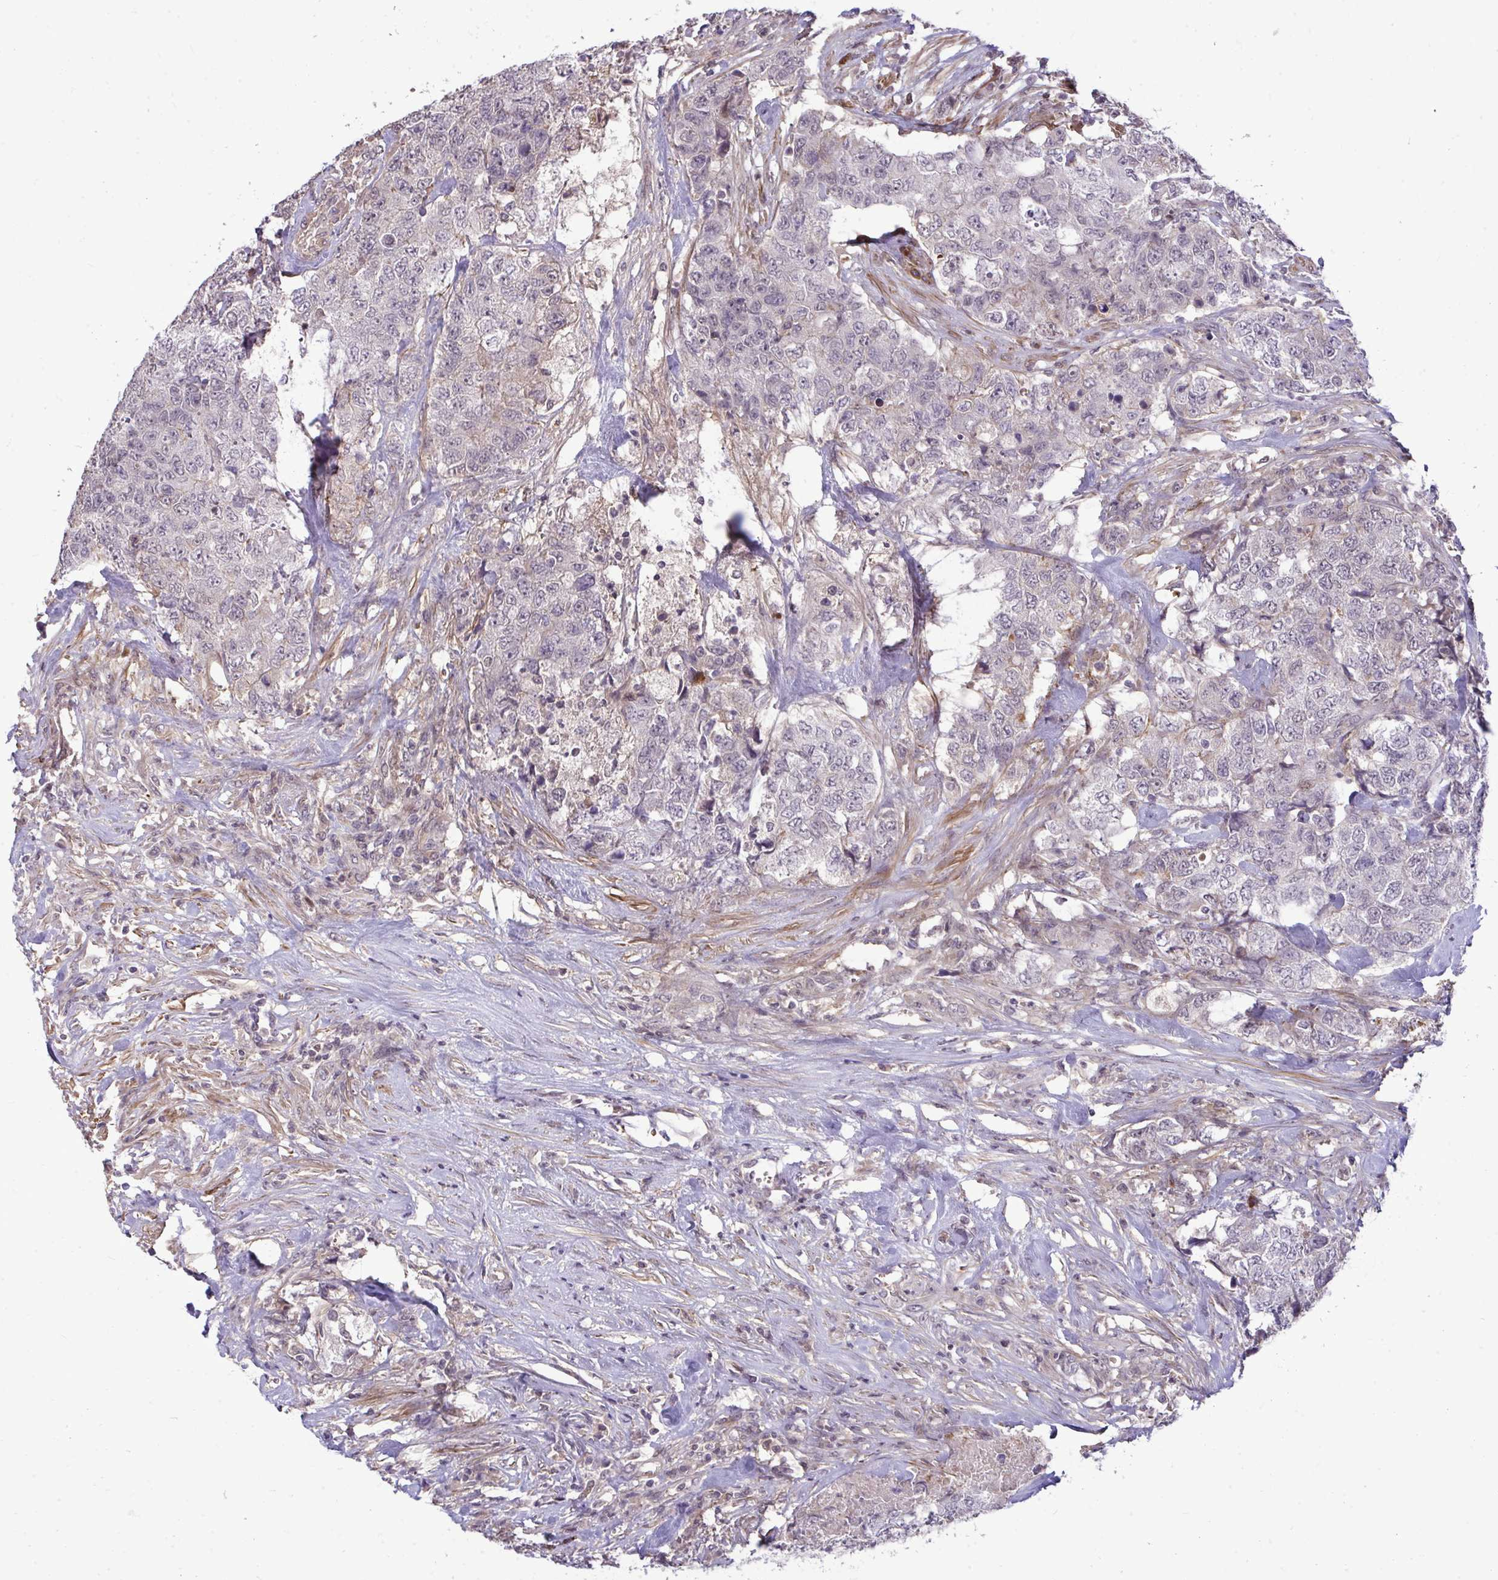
{"staining": {"intensity": "negative", "quantity": "none", "location": "none"}, "tissue": "urothelial cancer", "cell_type": "Tumor cells", "image_type": "cancer", "snomed": [{"axis": "morphology", "description": "Urothelial carcinoma, High grade"}, {"axis": "topography", "description": "Urinary bladder"}], "caption": "High magnification brightfield microscopy of urothelial cancer stained with DAB (brown) and counterstained with hematoxylin (blue): tumor cells show no significant staining. The staining is performed using DAB (3,3'-diaminobenzidine) brown chromogen with nuclei counter-stained in using hematoxylin.", "gene": "ZSCAN9", "patient": {"sex": "female", "age": 78}}